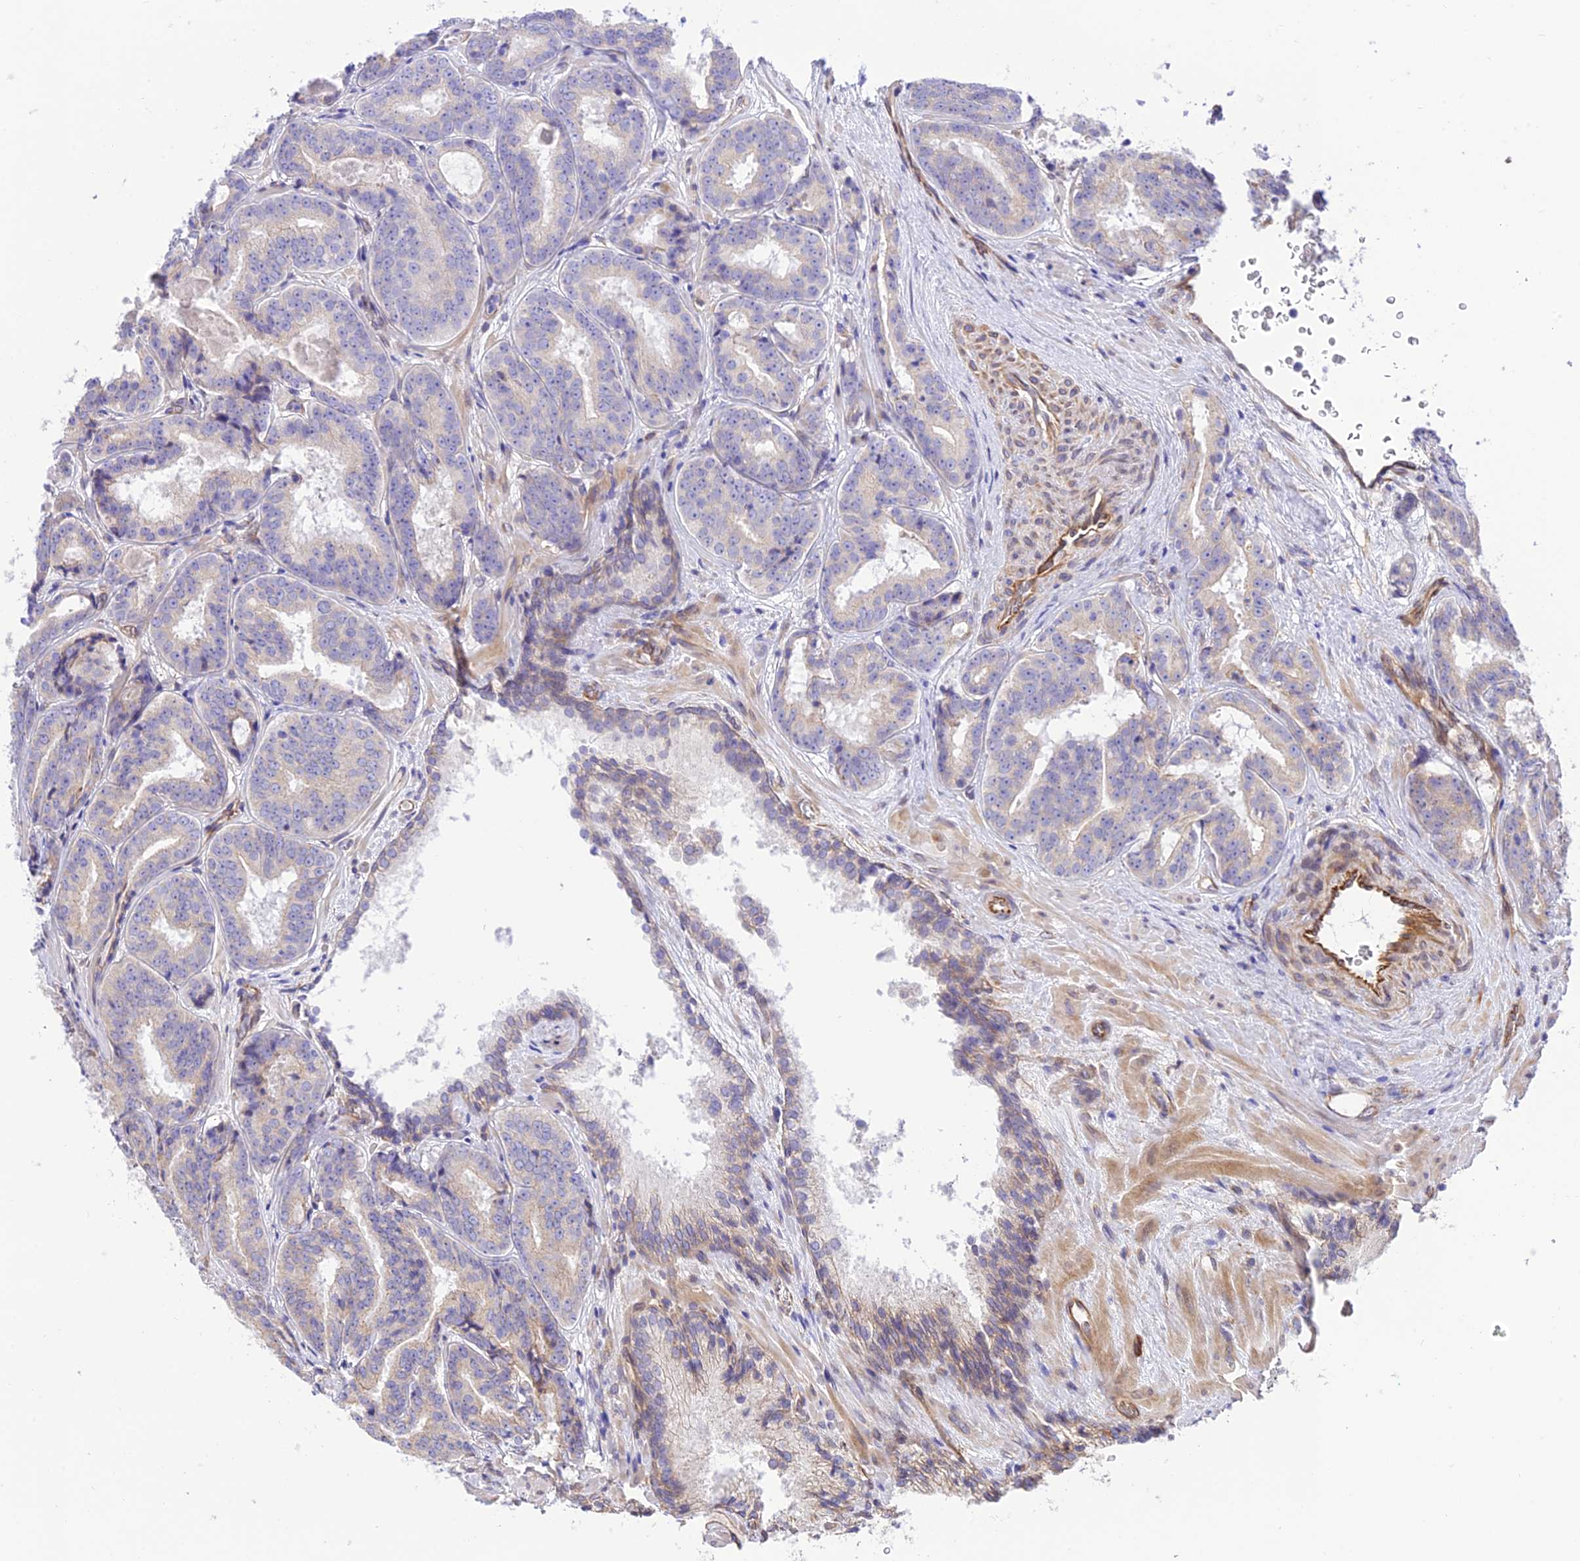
{"staining": {"intensity": "negative", "quantity": "none", "location": "none"}, "tissue": "prostate cancer", "cell_type": "Tumor cells", "image_type": "cancer", "snomed": [{"axis": "morphology", "description": "Adenocarcinoma, High grade"}, {"axis": "topography", "description": "Prostate"}], "caption": "Immunohistochemistry (IHC) micrograph of human adenocarcinoma (high-grade) (prostate) stained for a protein (brown), which reveals no positivity in tumor cells.", "gene": "EXOC3L4", "patient": {"sex": "male", "age": 57}}